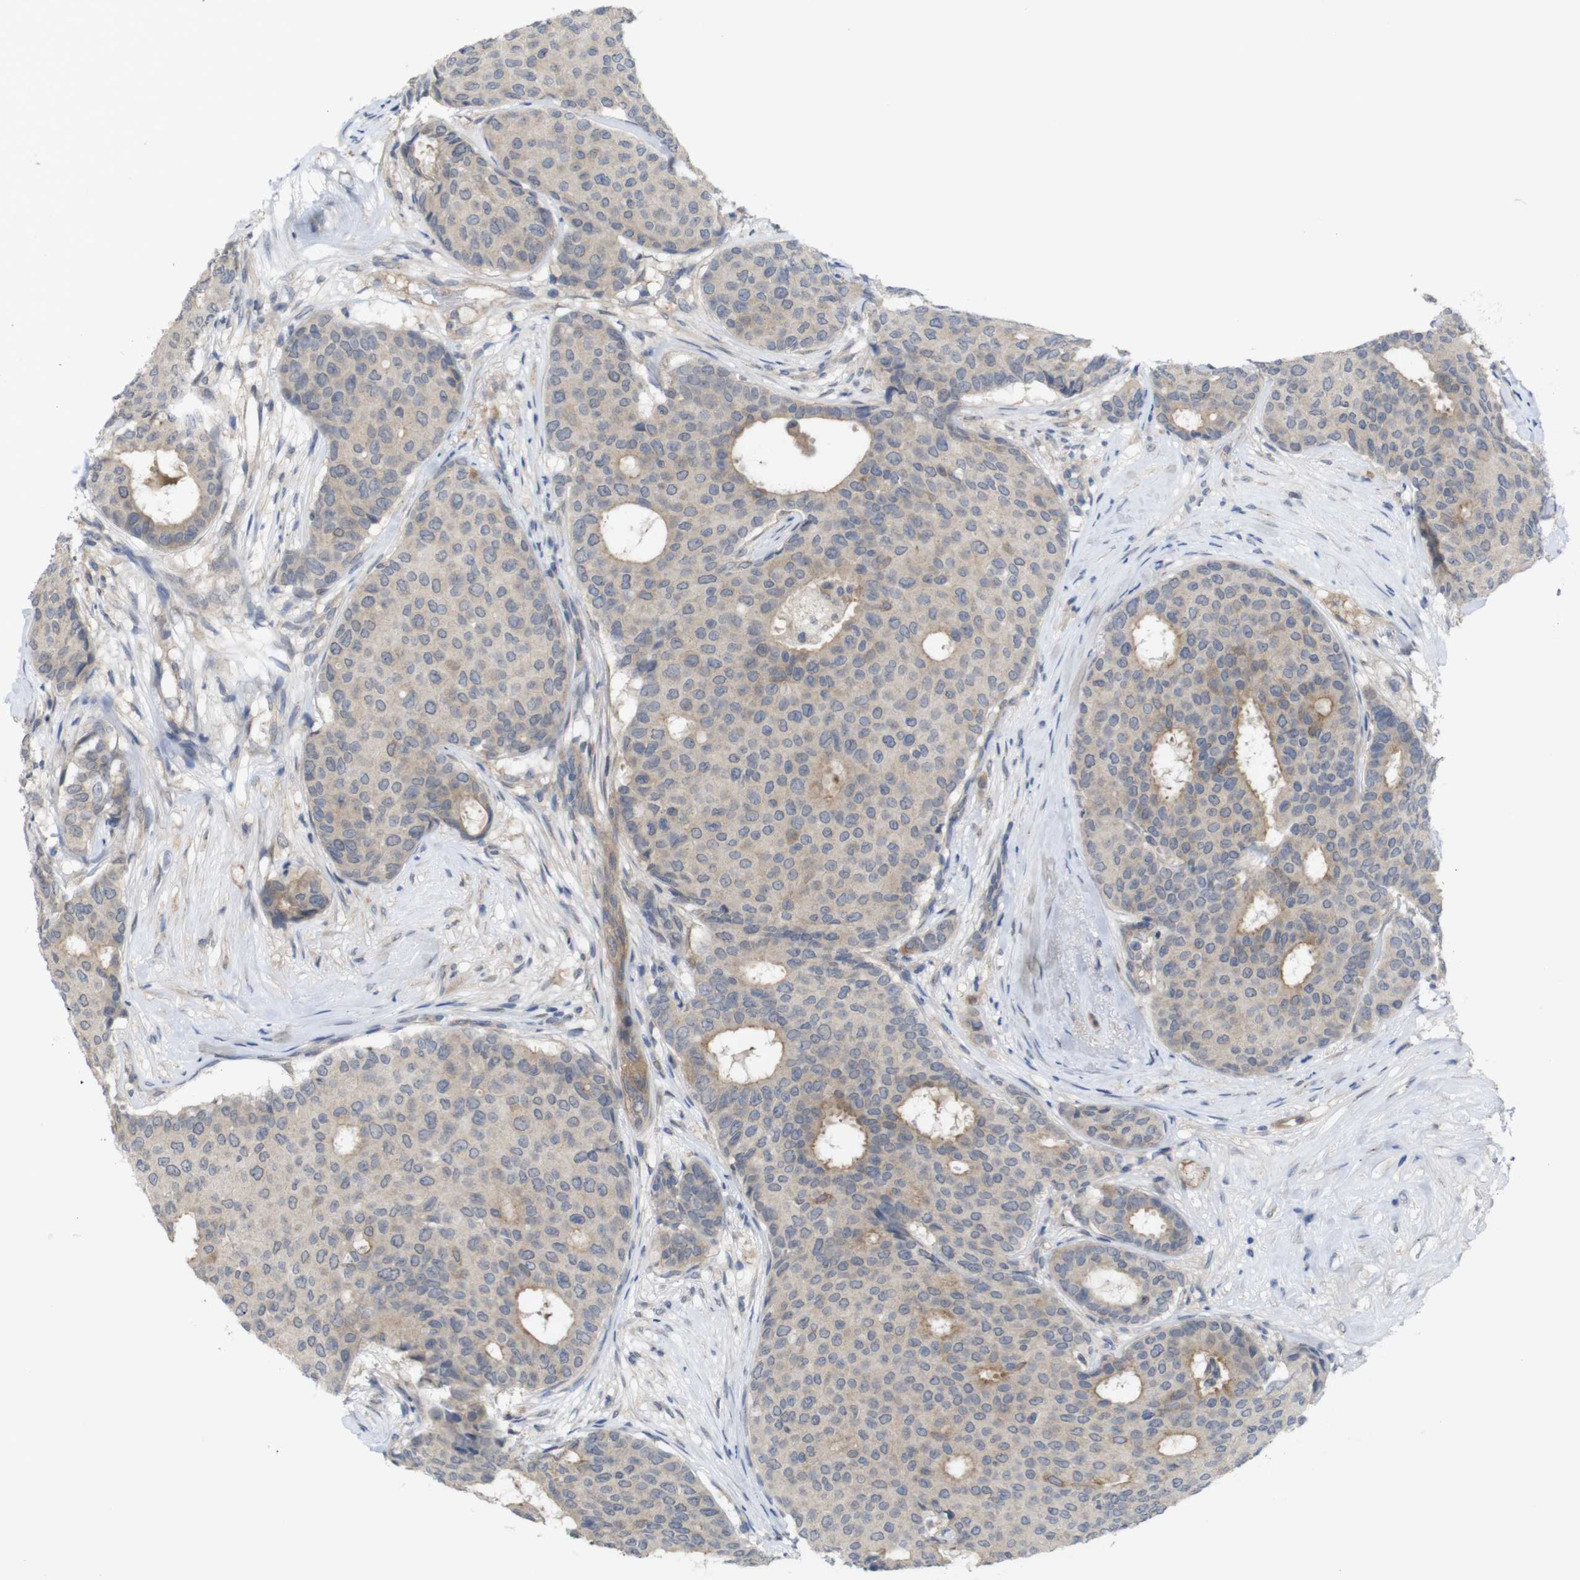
{"staining": {"intensity": "moderate", "quantity": "25%-75%", "location": "cytoplasmic/membranous"}, "tissue": "breast cancer", "cell_type": "Tumor cells", "image_type": "cancer", "snomed": [{"axis": "morphology", "description": "Duct carcinoma"}, {"axis": "topography", "description": "Breast"}], "caption": "Tumor cells show medium levels of moderate cytoplasmic/membranous positivity in approximately 25%-75% of cells in breast cancer.", "gene": "BCAR3", "patient": {"sex": "female", "age": 75}}